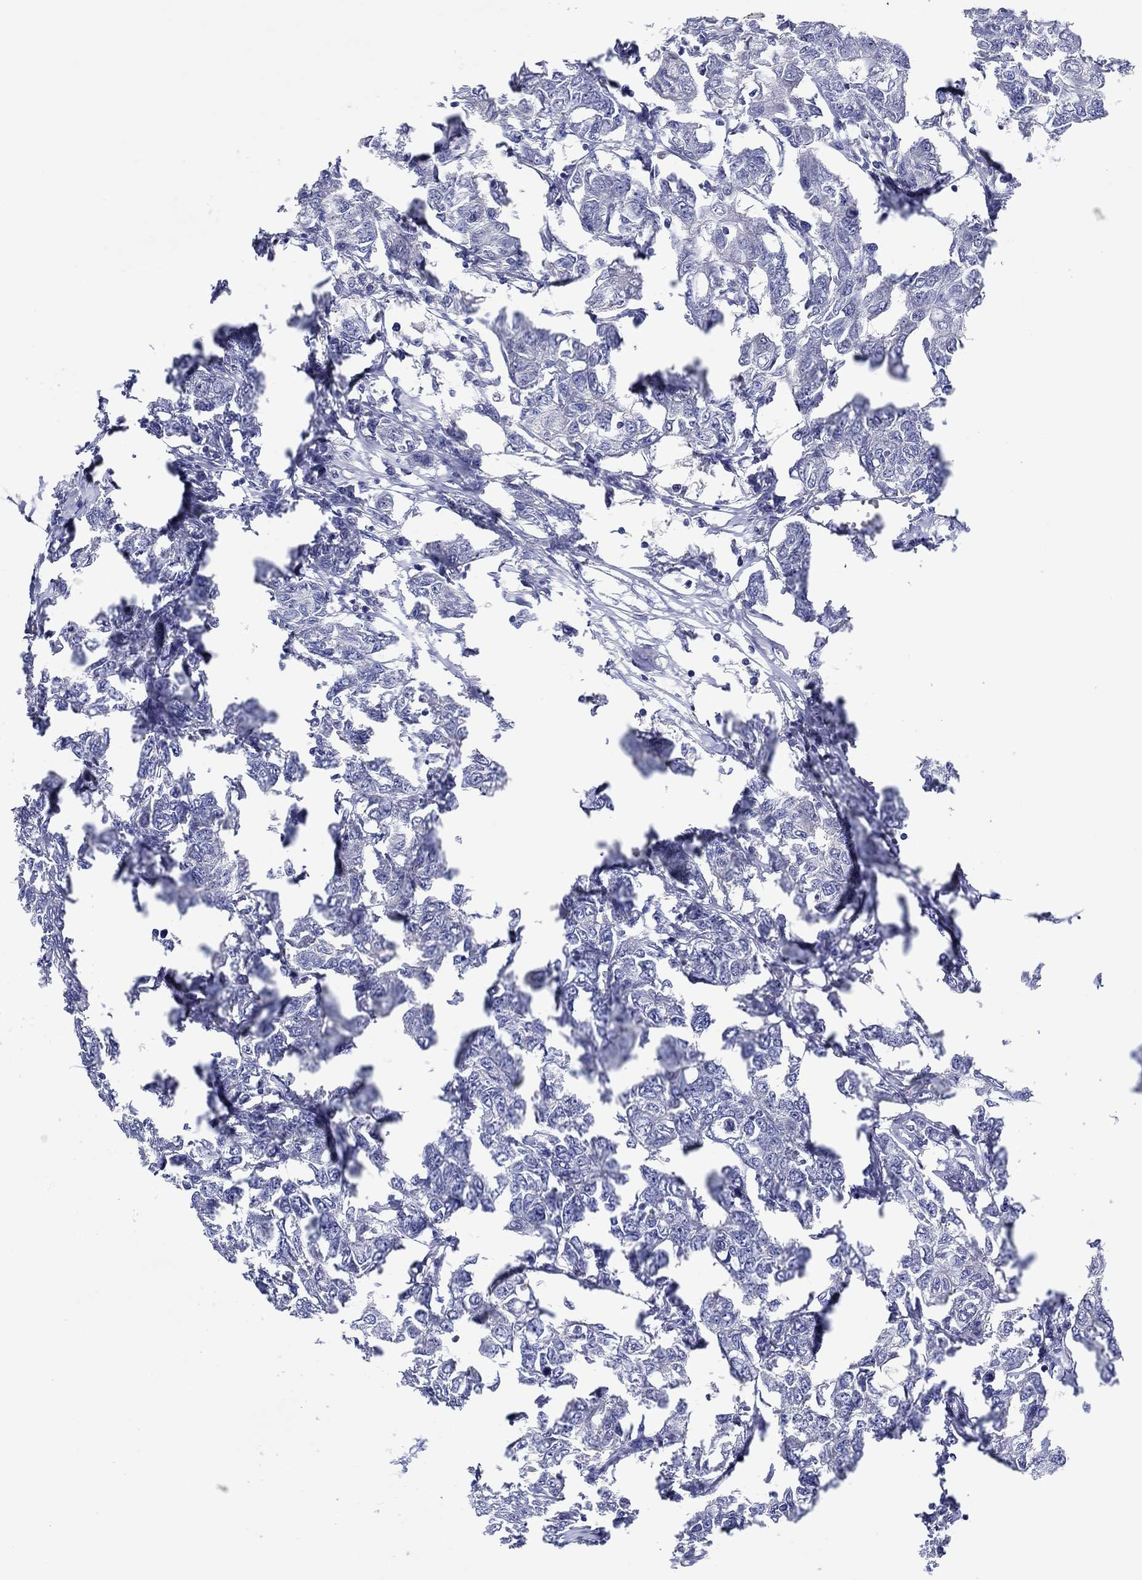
{"staining": {"intensity": "negative", "quantity": "none", "location": "none"}, "tissue": "breast cancer", "cell_type": "Tumor cells", "image_type": "cancer", "snomed": [{"axis": "morphology", "description": "Duct carcinoma"}, {"axis": "topography", "description": "Breast"}], "caption": "The immunohistochemistry (IHC) micrograph has no significant positivity in tumor cells of breast cancer tissue. Nuclei are stained in blue.", "gene": "CHIT1", "patient": {"sex": "female", "age": 88}}